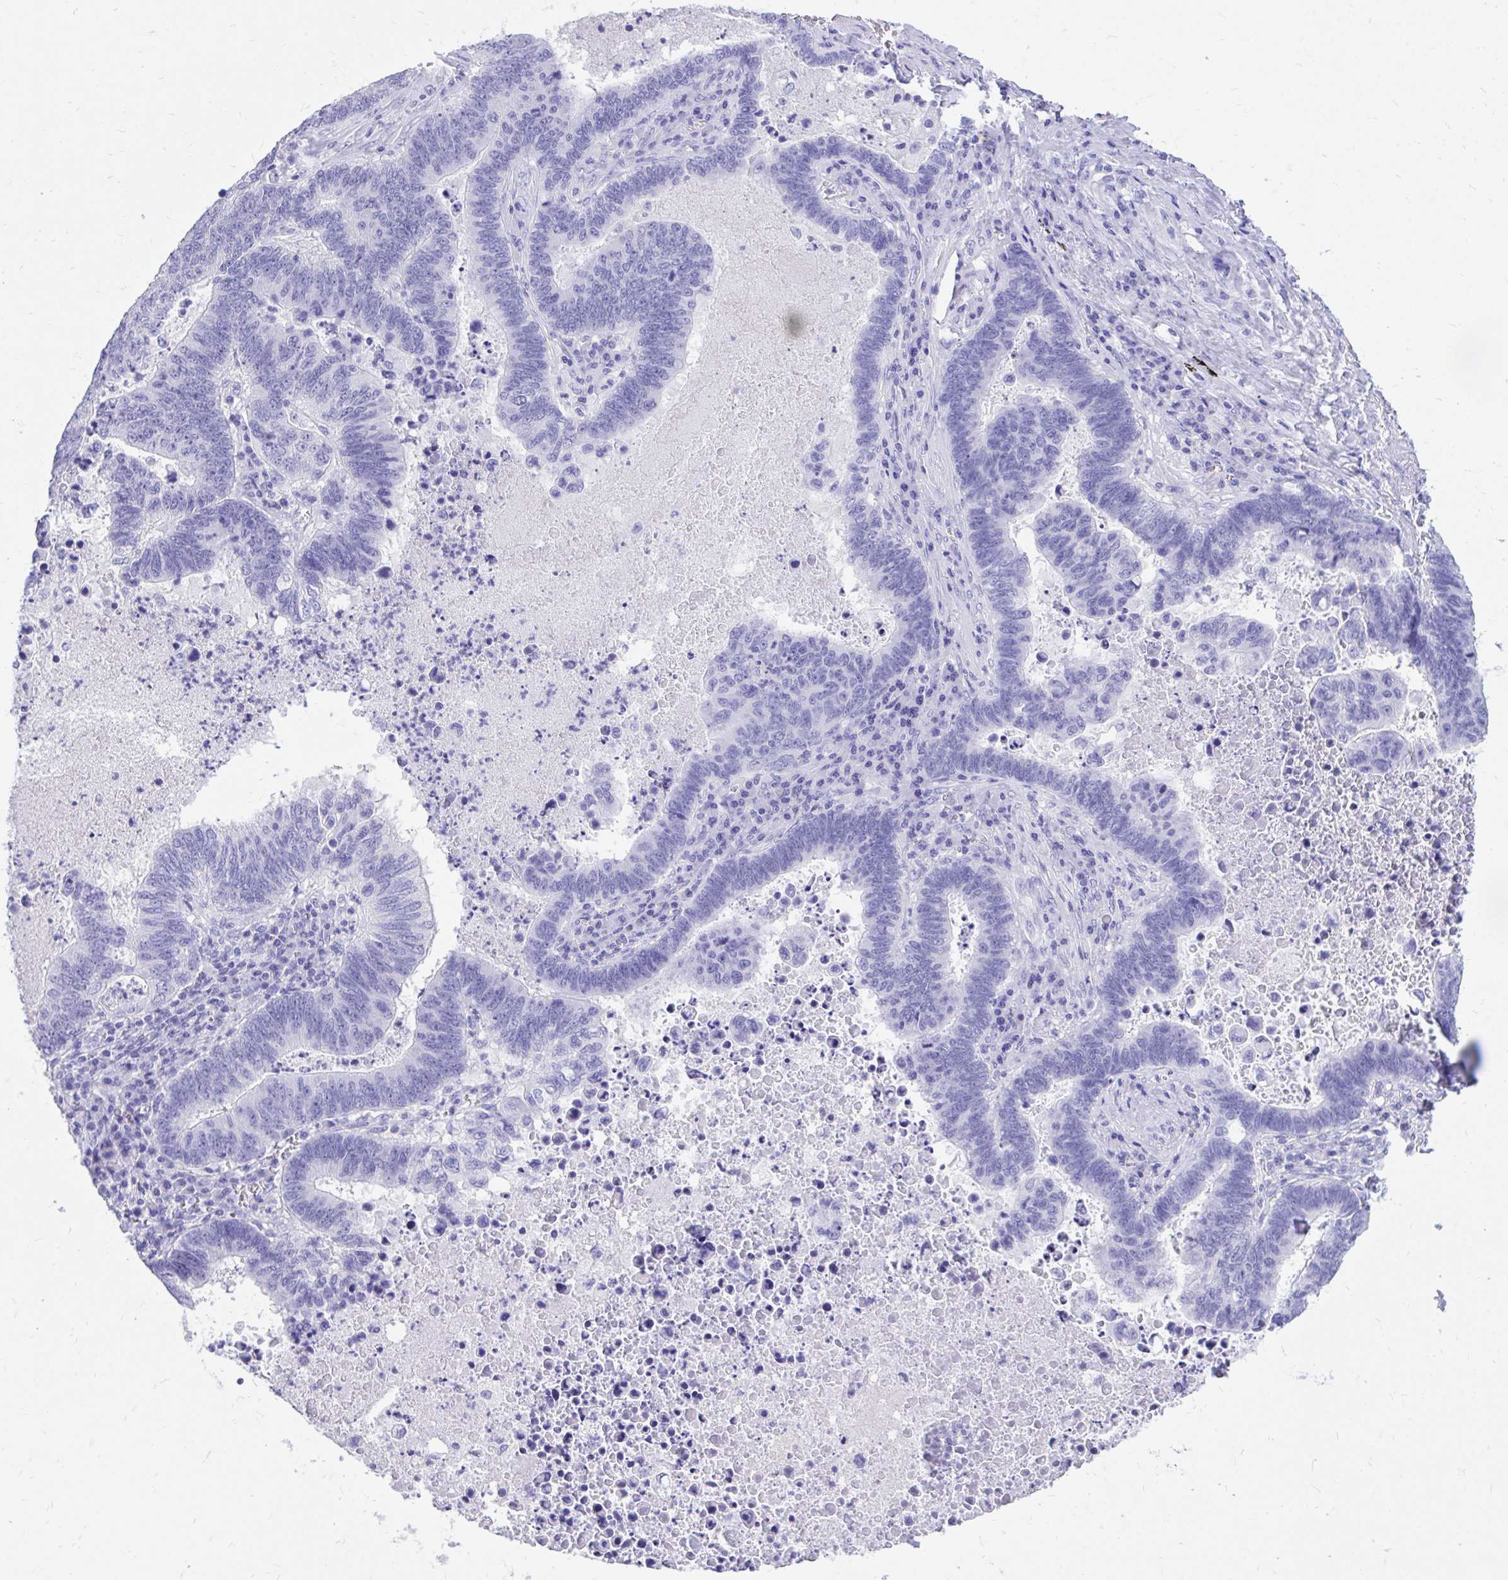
{"staining": {"intensity": "negative", "quantity": "none", "location": "none"}, "tissue": "lung cancer", "cell_type": "Tumor cells", "image_type": "cancer", "snomed": [{"axis": "morphology", "description": "Aneuploidy"}, {"axis": "morphology", "description": "Adenocarcinoma, NOS"}, {"axis": "morphology", "description": "Adenocarcinoma primary or metastatic"}, {"axis": "topography", "description": "Lung"}], "caption": "Tumor cells show no significant protein expression in lung cancer (adenocarcinoma primary or metastatic). The staining is performed using DAB (3,3'-diaminobenzidine) brown chromogen with nuclei counter-stained in using hematoxylin.", "gene": "MON1A", "patient": {"sex": "female", "age": 75}}